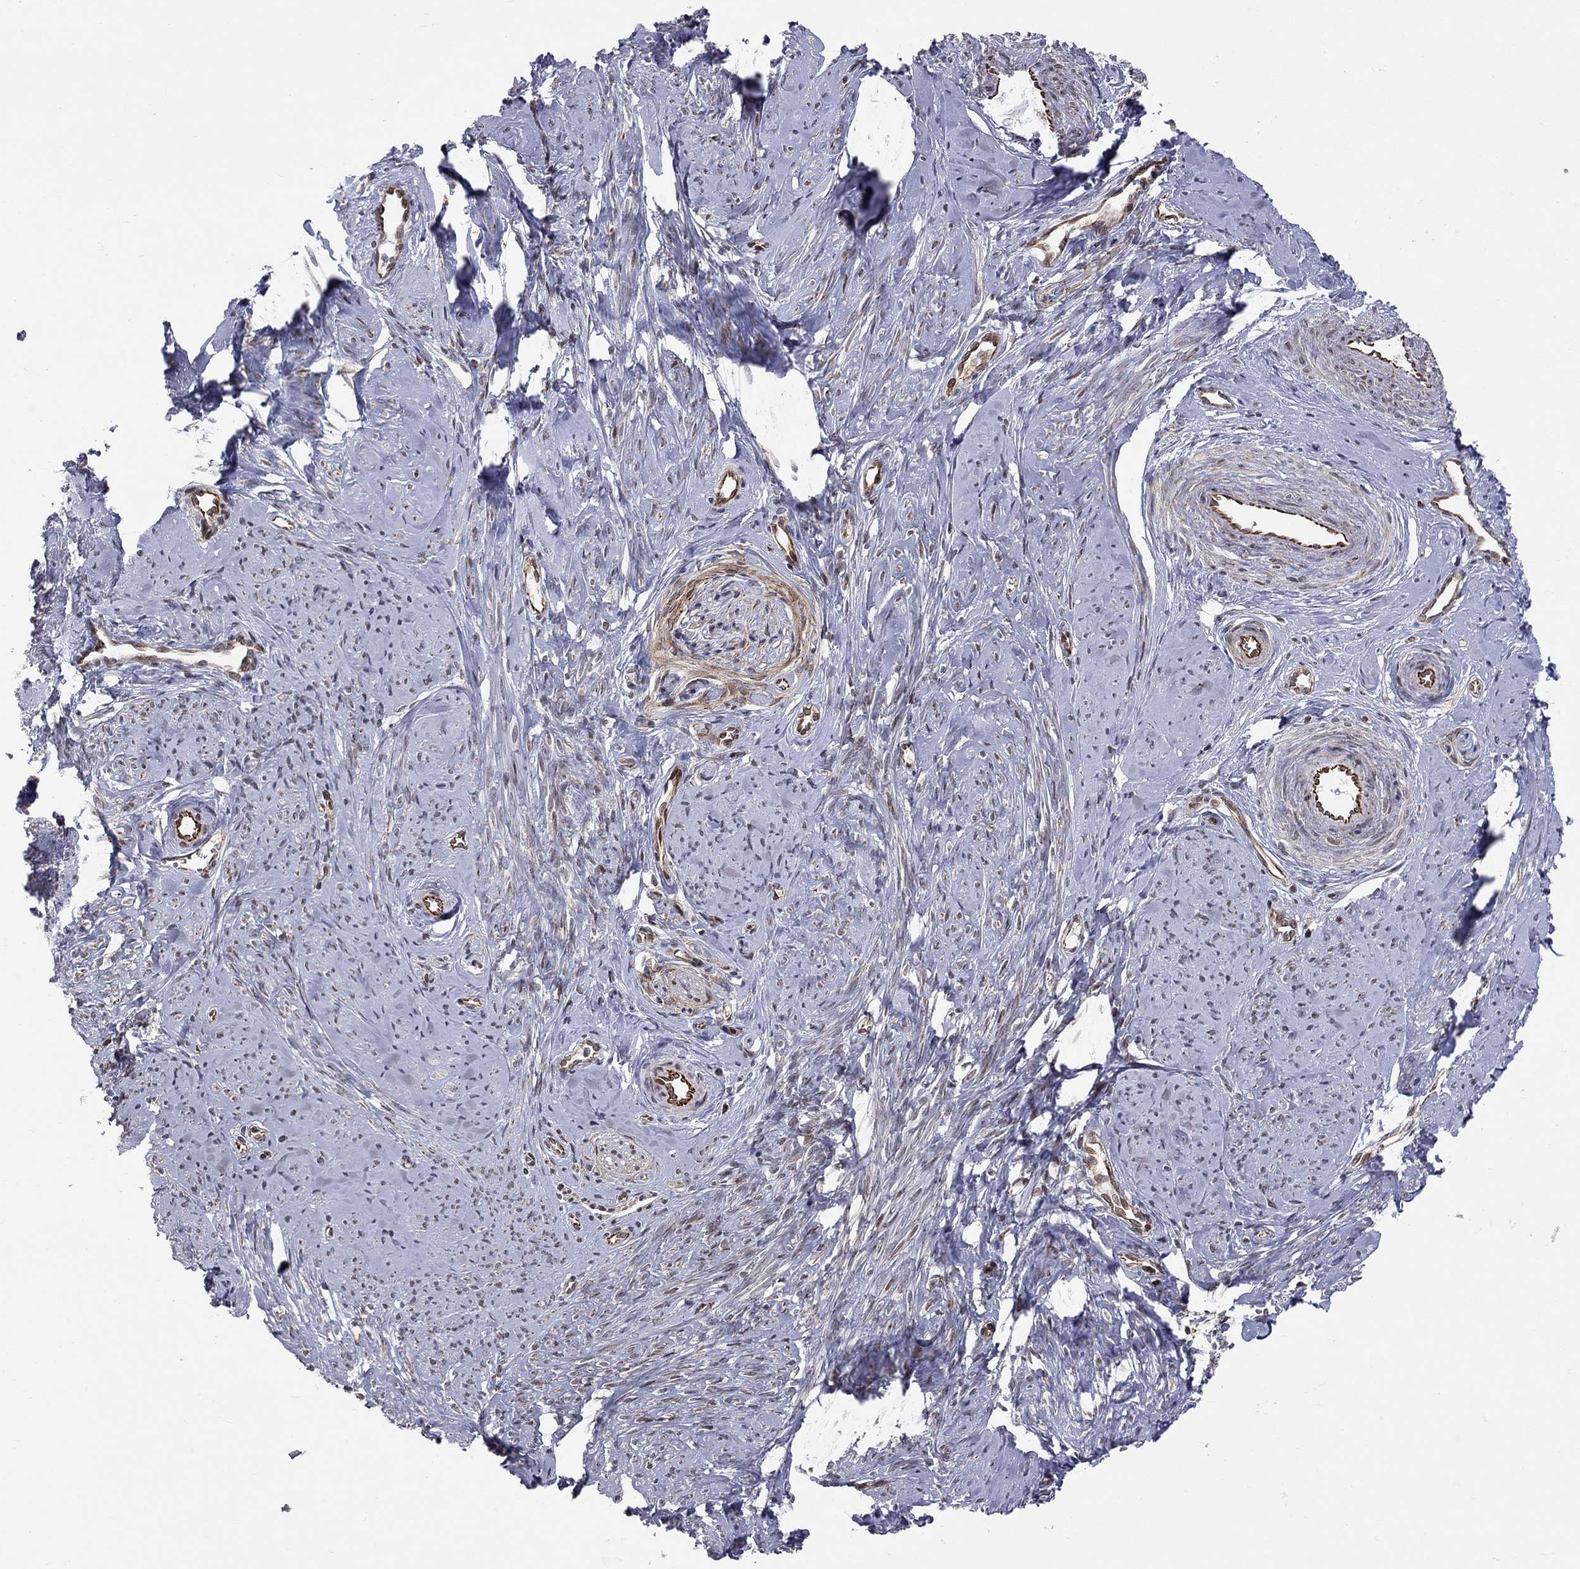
{"staining": {"intensity": "negative", "quantity": "none", "location": "none"}, "tissue": "smooth muscle", "cell_type": "Smooth muscle cells", "image_type": "normal", "snomed": [{"axis": "morphology", "description": "Normal tissue, NOS"}, {"axis": "topography", "description": "Smooth muscle"}], "caption": "DAB (3,3'-diaminobenzidine) immunohistochemical staining of normal smooth muscle demonstrates no significant positivity in smooth muscle cells.", "gene": "MTNR1B", "patient": {"sex": "female", "age": 48}}